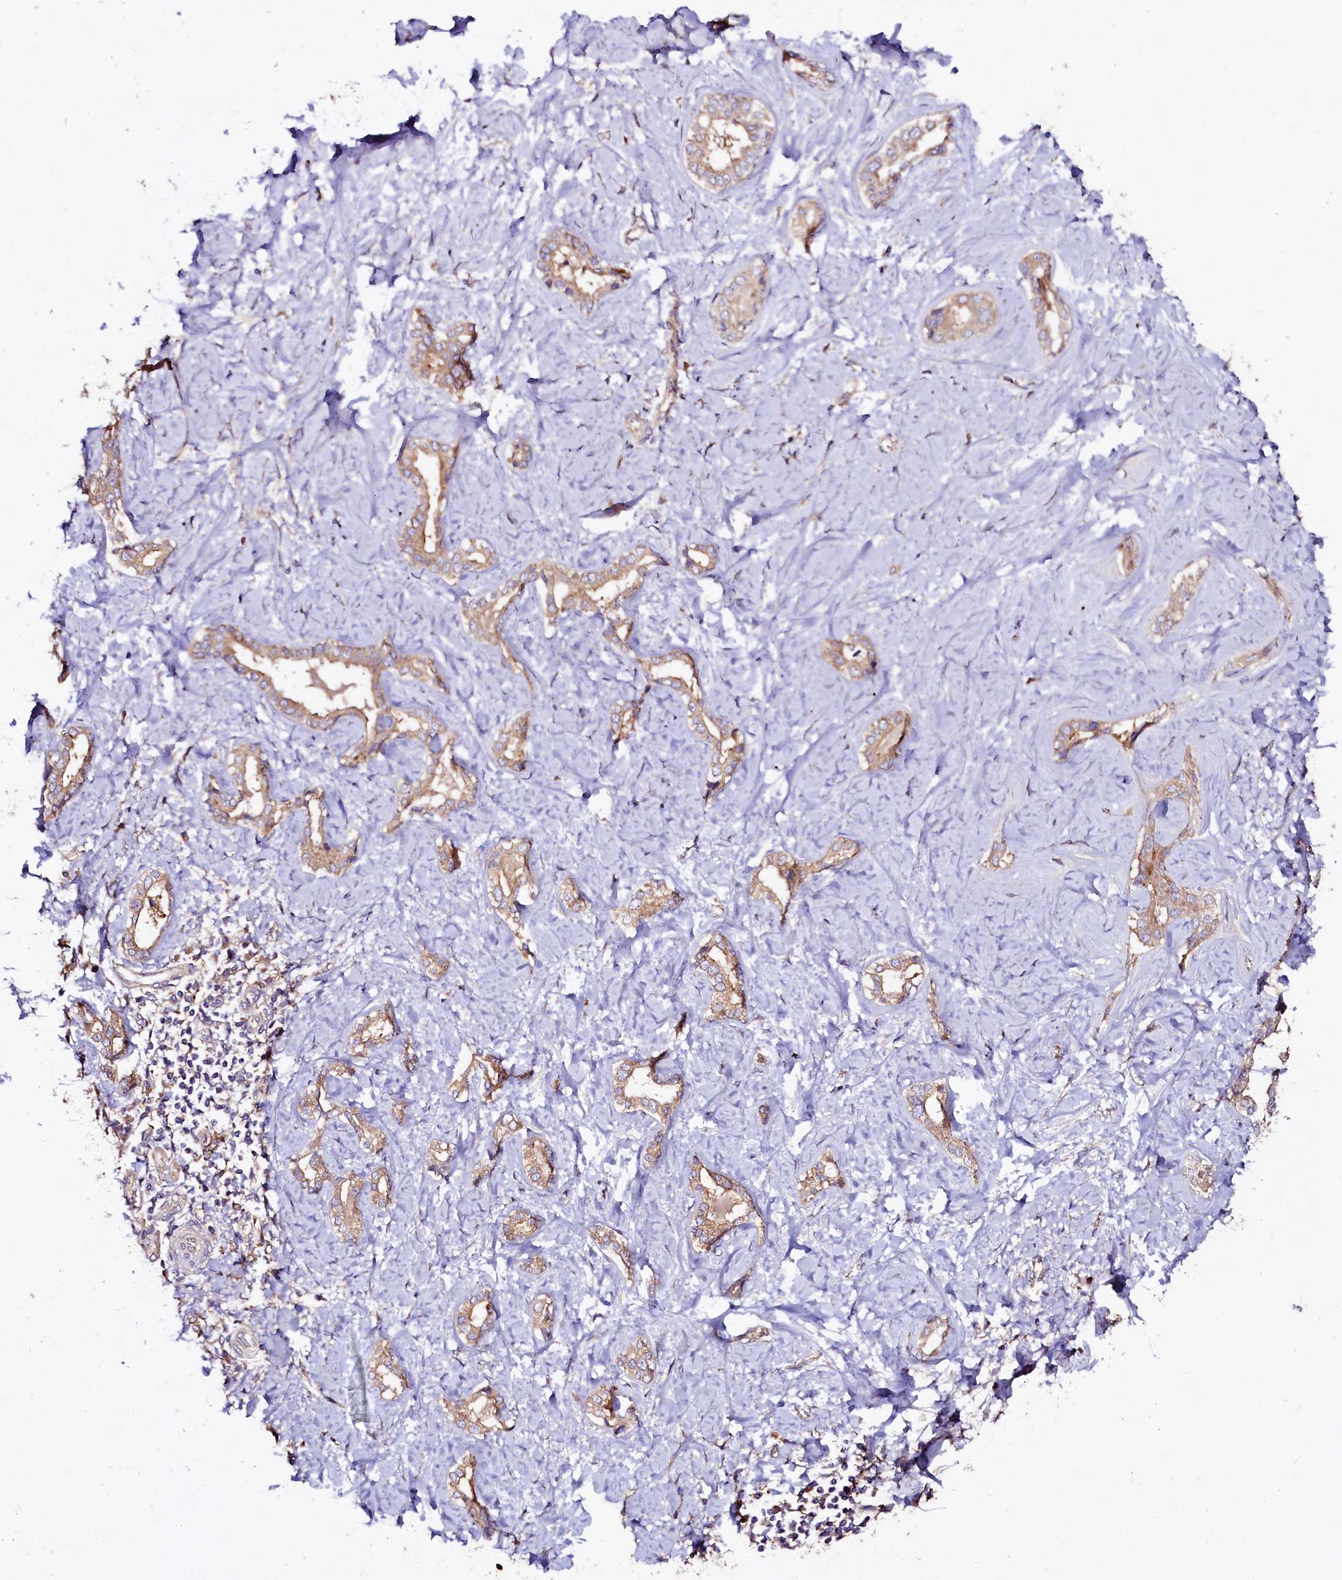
{"staining": {"intensity": "weak", "quantity": ">75%", "location": "cytoplasmic/membranous"}, "tissue": "liver cancer", "cell_type": "Tumor cells", "image_type": "cancer", "snomed": [{"axis": "morphology", "description": "Carcinoma, Hepatocellular, NOS"}, {"axis": "topography", "description": "Liver"}], "caption": "Protein expression analysis of human liver cancer reveals weak cytoplasmic/membranous positivity in approximately >75% of tumor cells. (DAB IHC, brown staining for protein, blue staining for nuclei).", "gene": "APPL2", "patient": {"sex": "female", "age": 73}}